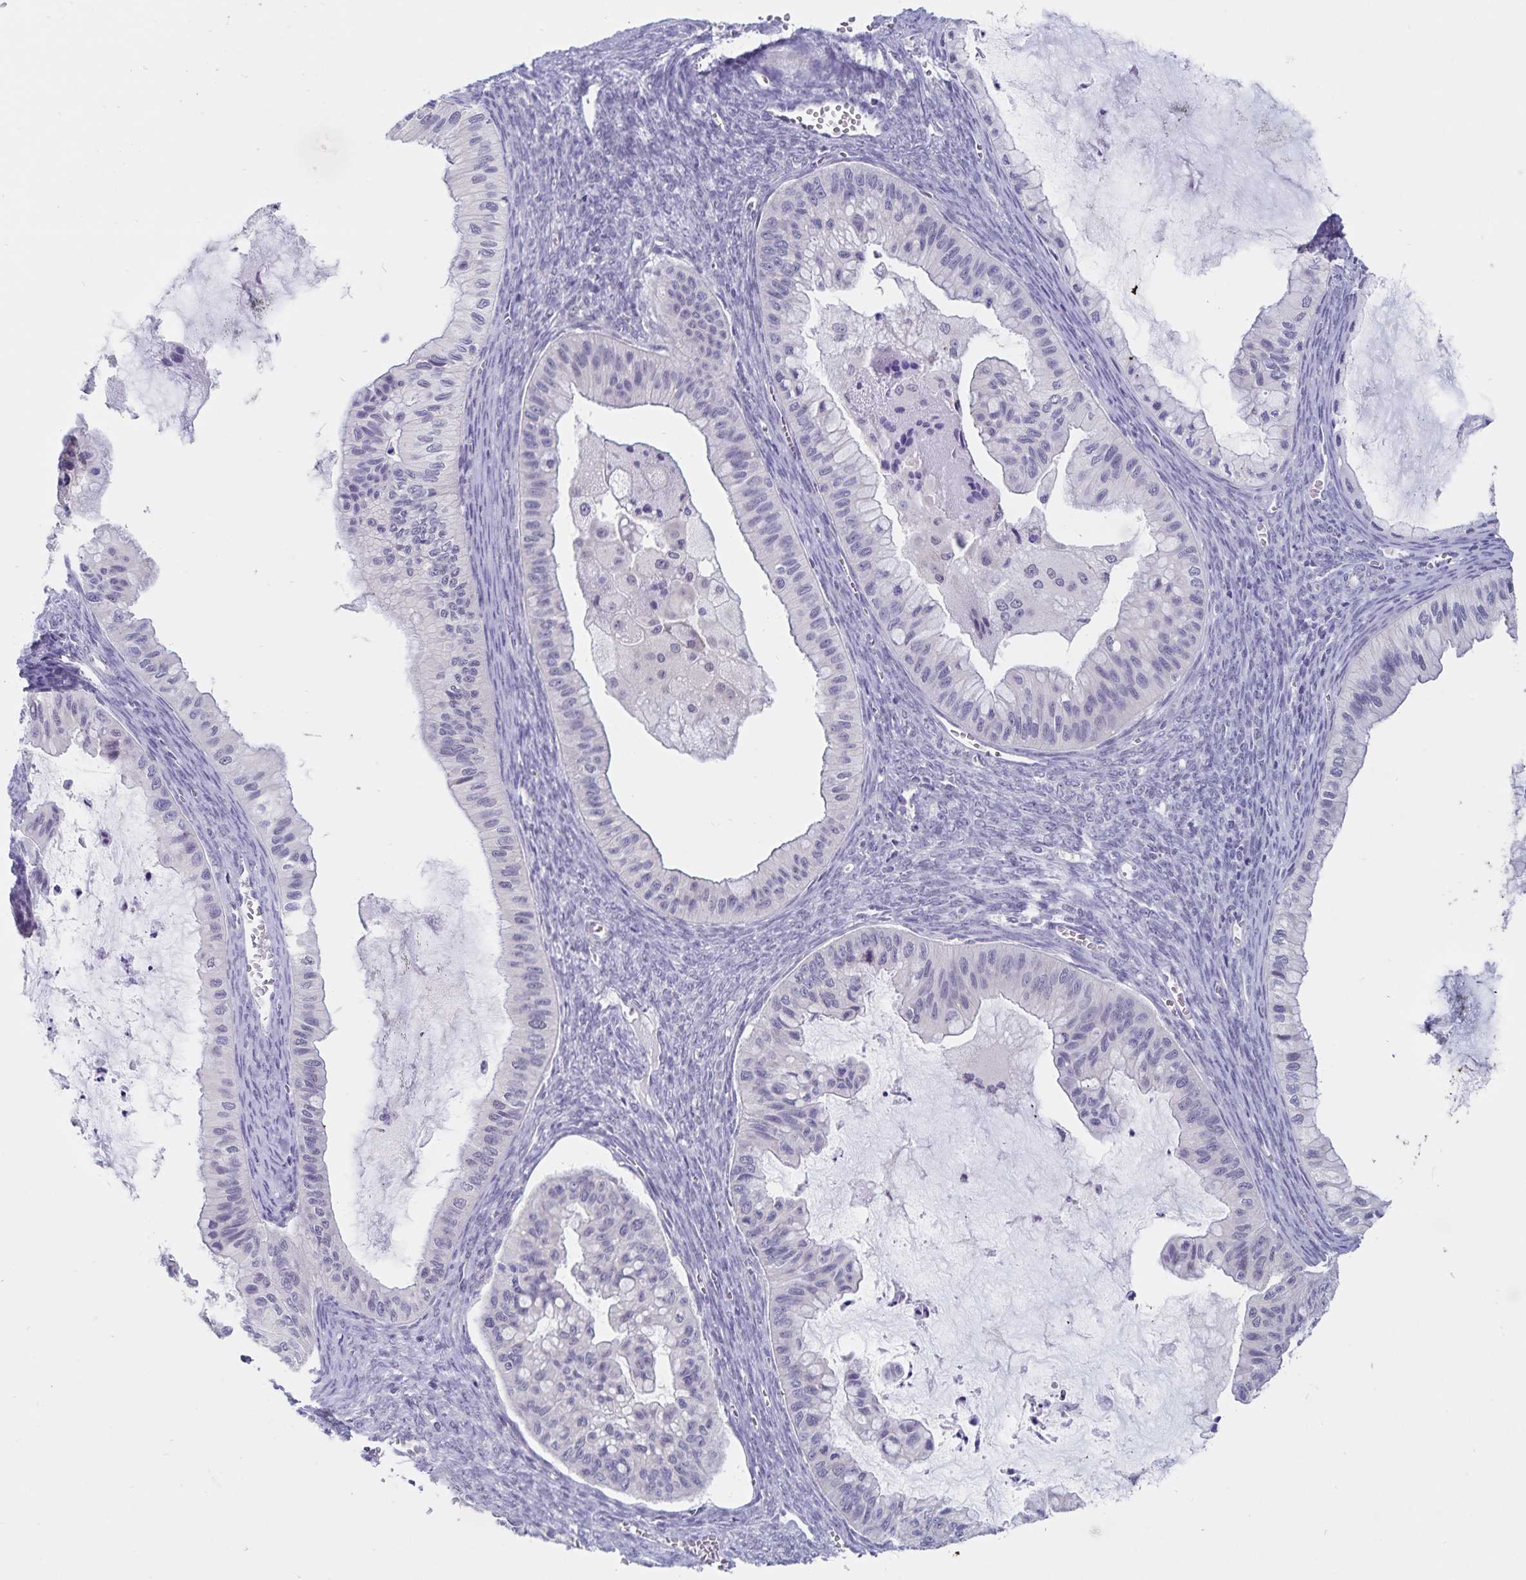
{"staining": {"intensity": "negative", "quantity": "none", "location": "none"}, "tissue": "ovarian cancer", "cell_type": "Tumor cells", "image_type": "cancer", "snomed": [{"axis": "morphology", "description": "Cystadenocarcinoma, mucinous, NOS"}, {"axis": "topography", "description": "Ovary"}], "caption": "The image demonstrates no significant staining in tumor cells of ovarian cancer.", "gene": "ATP2A2", "patient": {"sex": "female", "age": 72}}